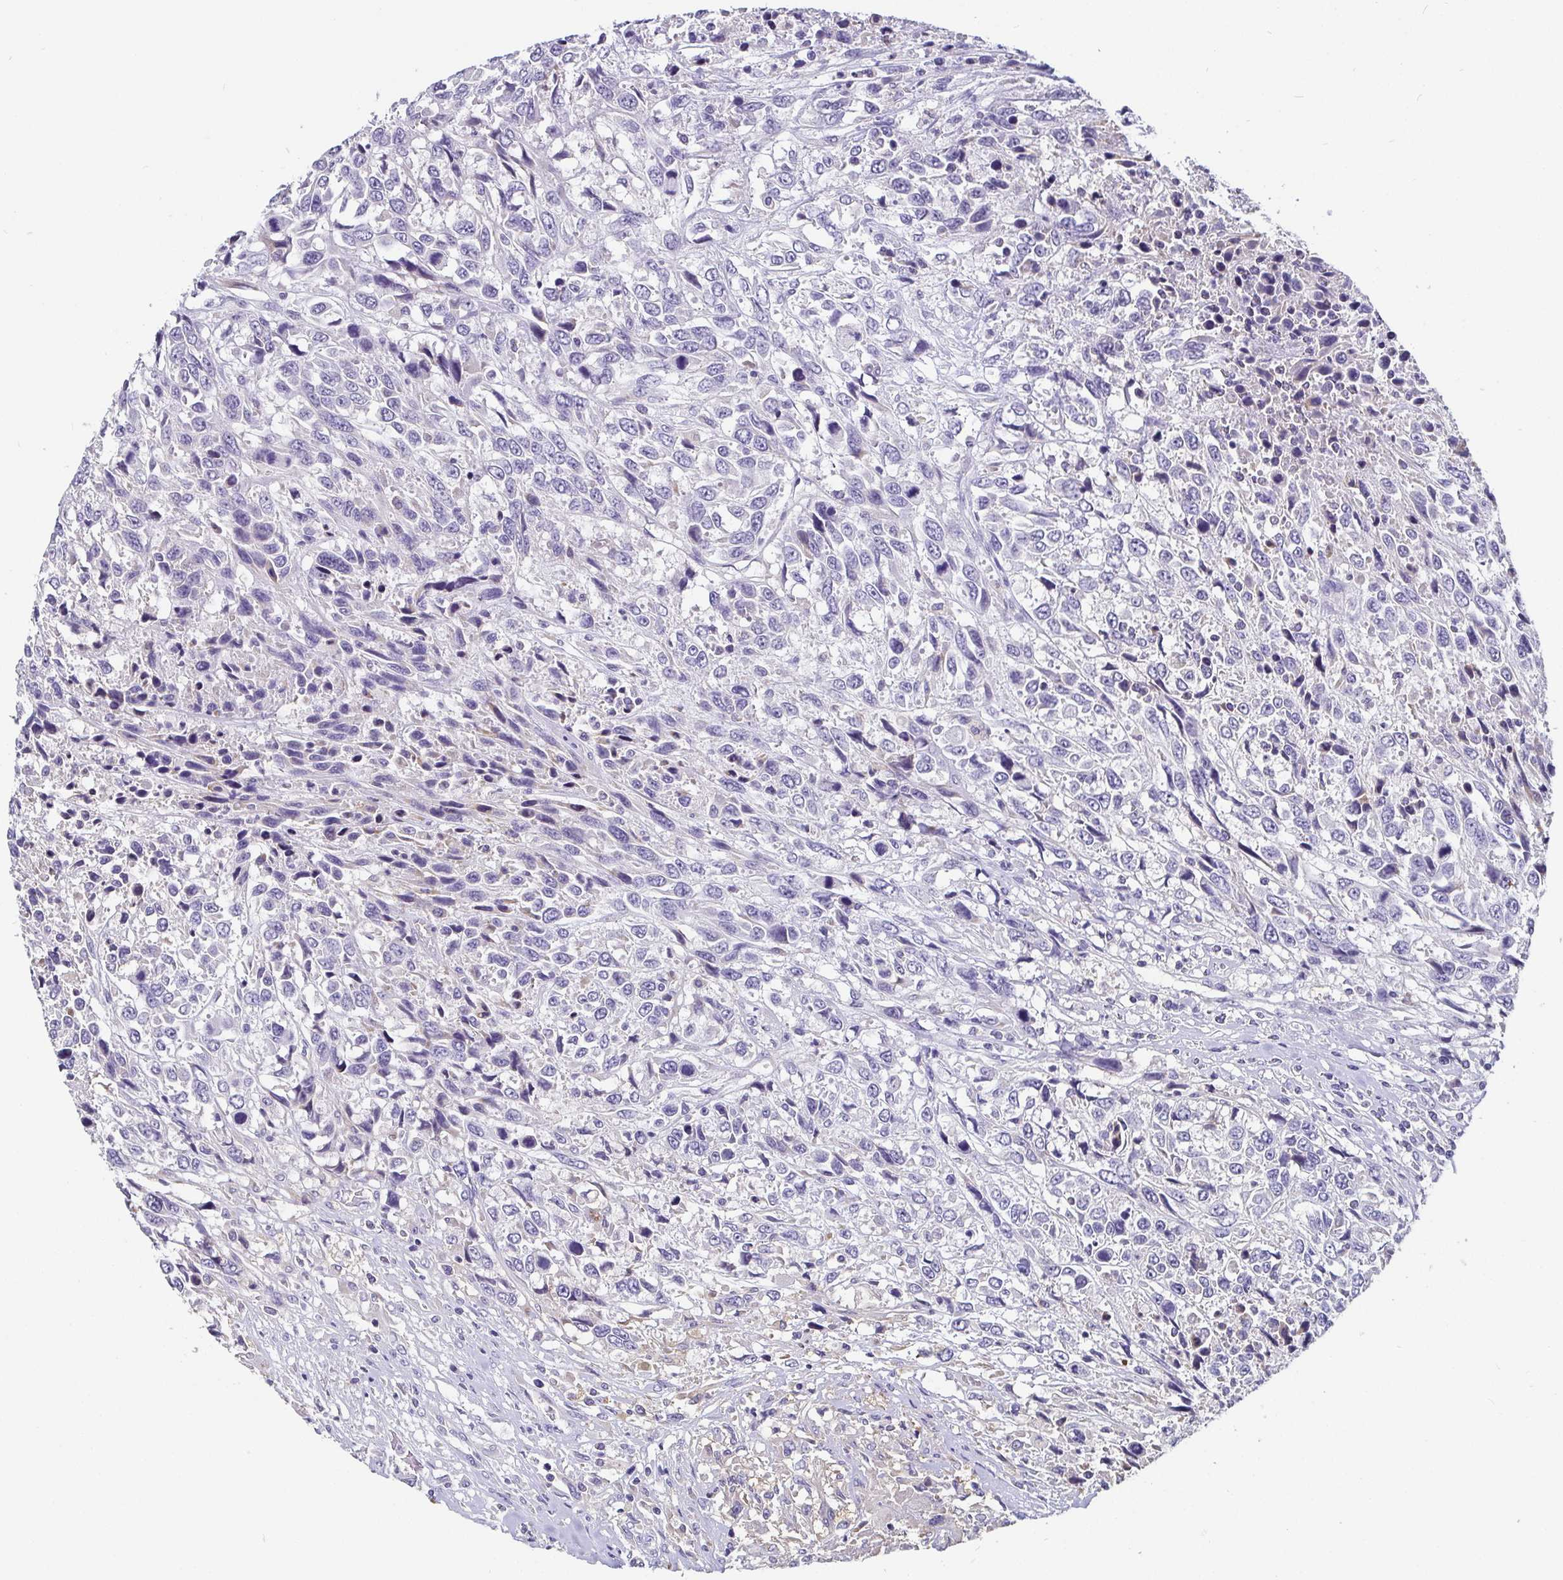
{"staining": {"intensity": "negative", "quantity": "none", "location": "none"}, "tissue": "urothelial cancer", "cell_type": "Tumor cells", "image_type": "cancer", "snomed": [{"axis": "morphology", "description": "Urothelial carcinoma, High grade"}, {"axis": "topography", "description": "Urinary bladder"}], "caption": "The histopathology image shows no staining of tumor cells in high-grade urothelial carcinoma.", "gene": "ADAMTS6", "patient": {"sex": "female", "age": 70}}